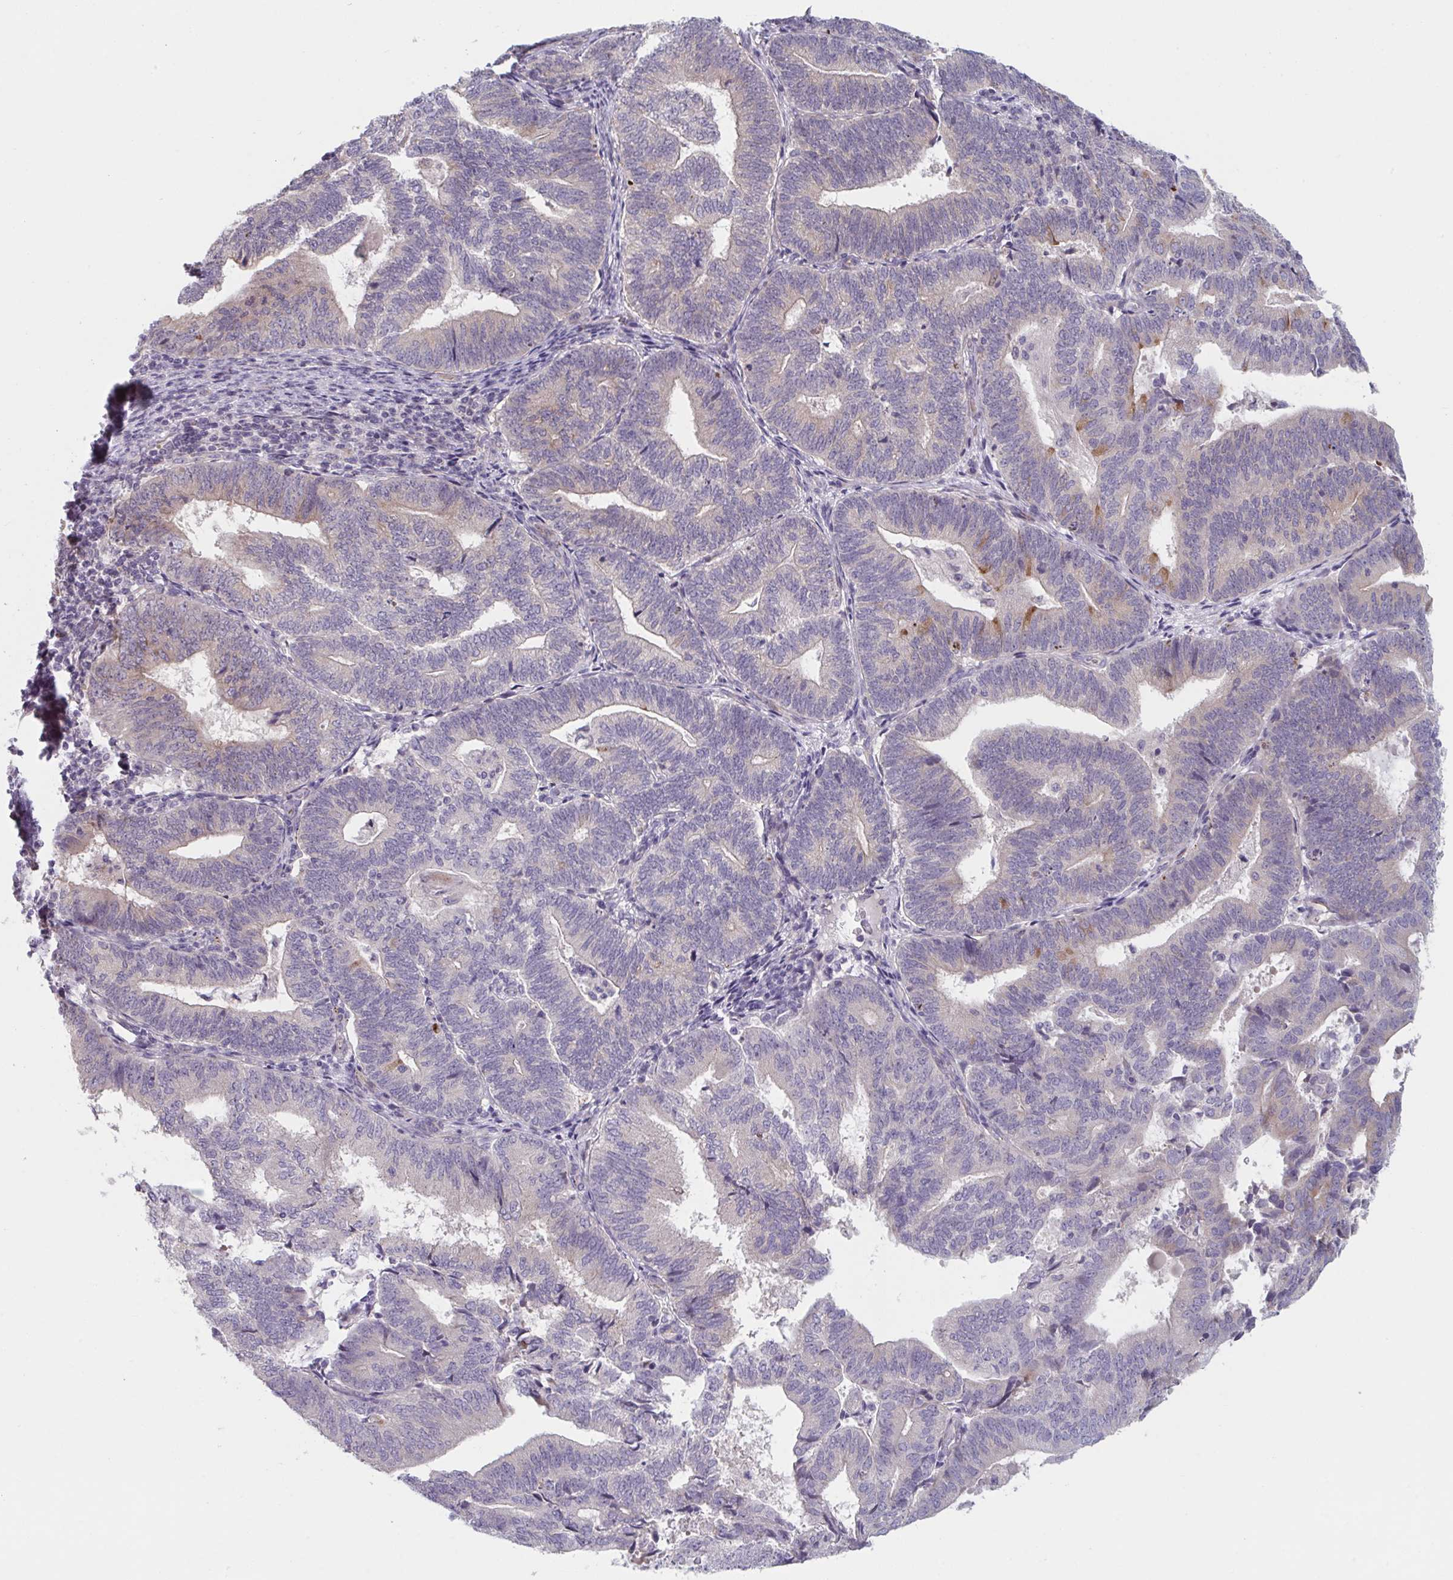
{"staining": {"intensity": "moderate", "quantity": "<25%", "location": "cytoplasmic/membranous"}, "tissue": "endometrial cancer", "cell_type": "Tumor cells", "image_type": "cancer", "snomed": [{"axis": "morphology", "description": "Adenocarcinoma, NOS"}, {"axis": "topography", "description": "Endometrium"}], "caption": "A histopathology image of endometrial cancer (adenocarcinoma) stained for a protein reveals moderate cytoplasmic/membranous brown staining in tumor cells.", "gene": "TNFSF10", "patient": {"sex": "female", "age": 70}}